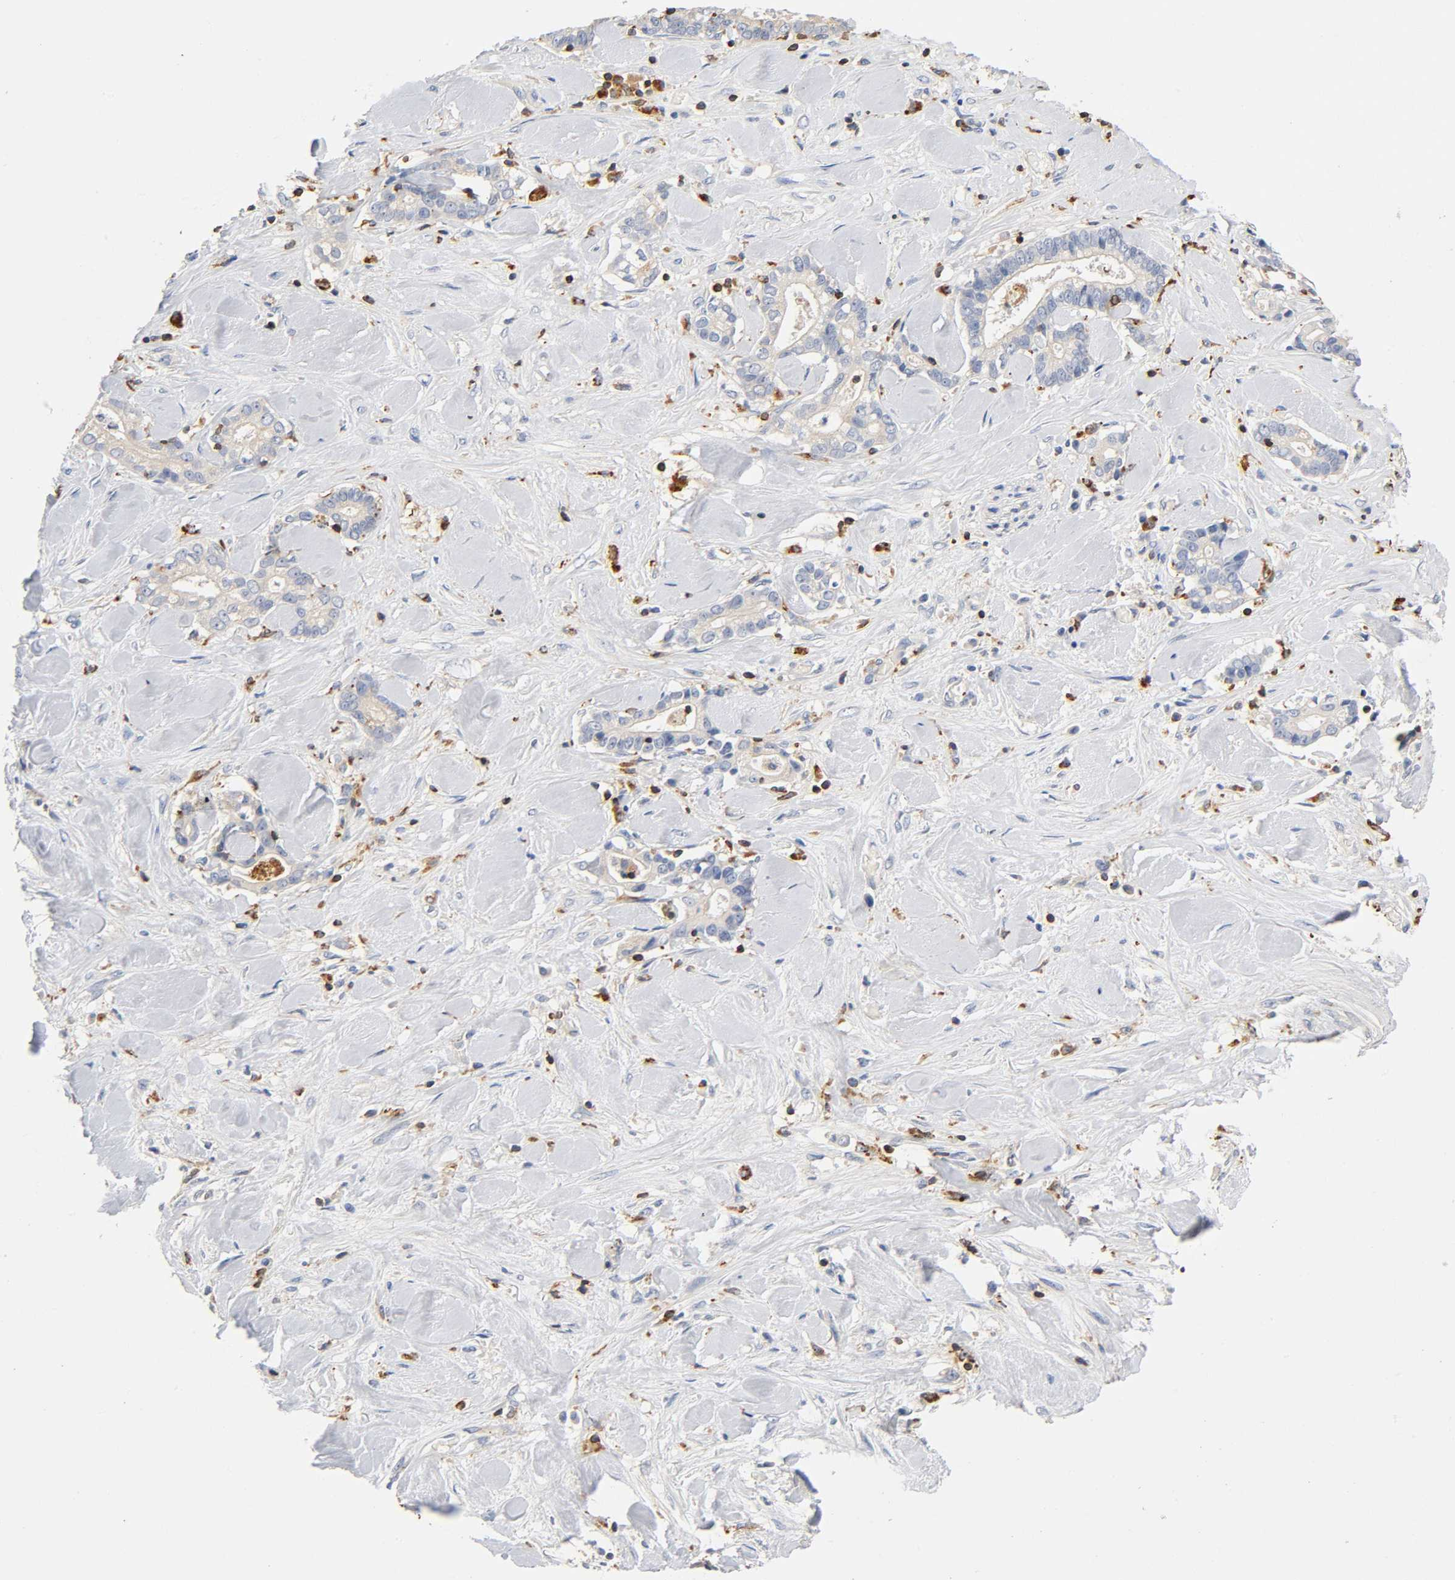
{"staining": {"intensity": "negative", "quantity": "none", "location": "none"}, "tissue": "liver cancer", "cell_type": "Tumor cells", "image_type": "cancer", "snomed": [{"axis": "morphology", "description": "Cholangiocarcinoma"}, {"axis": "topography", "description": "Liver"}], "caption": "This is a photomicrograph of IHC staining of liver cancer (cholangiocarcinoma), which shows no expression in tumor cells.", "gene": "UCKL1", "patient": {"sex": "male", "age": 57}}